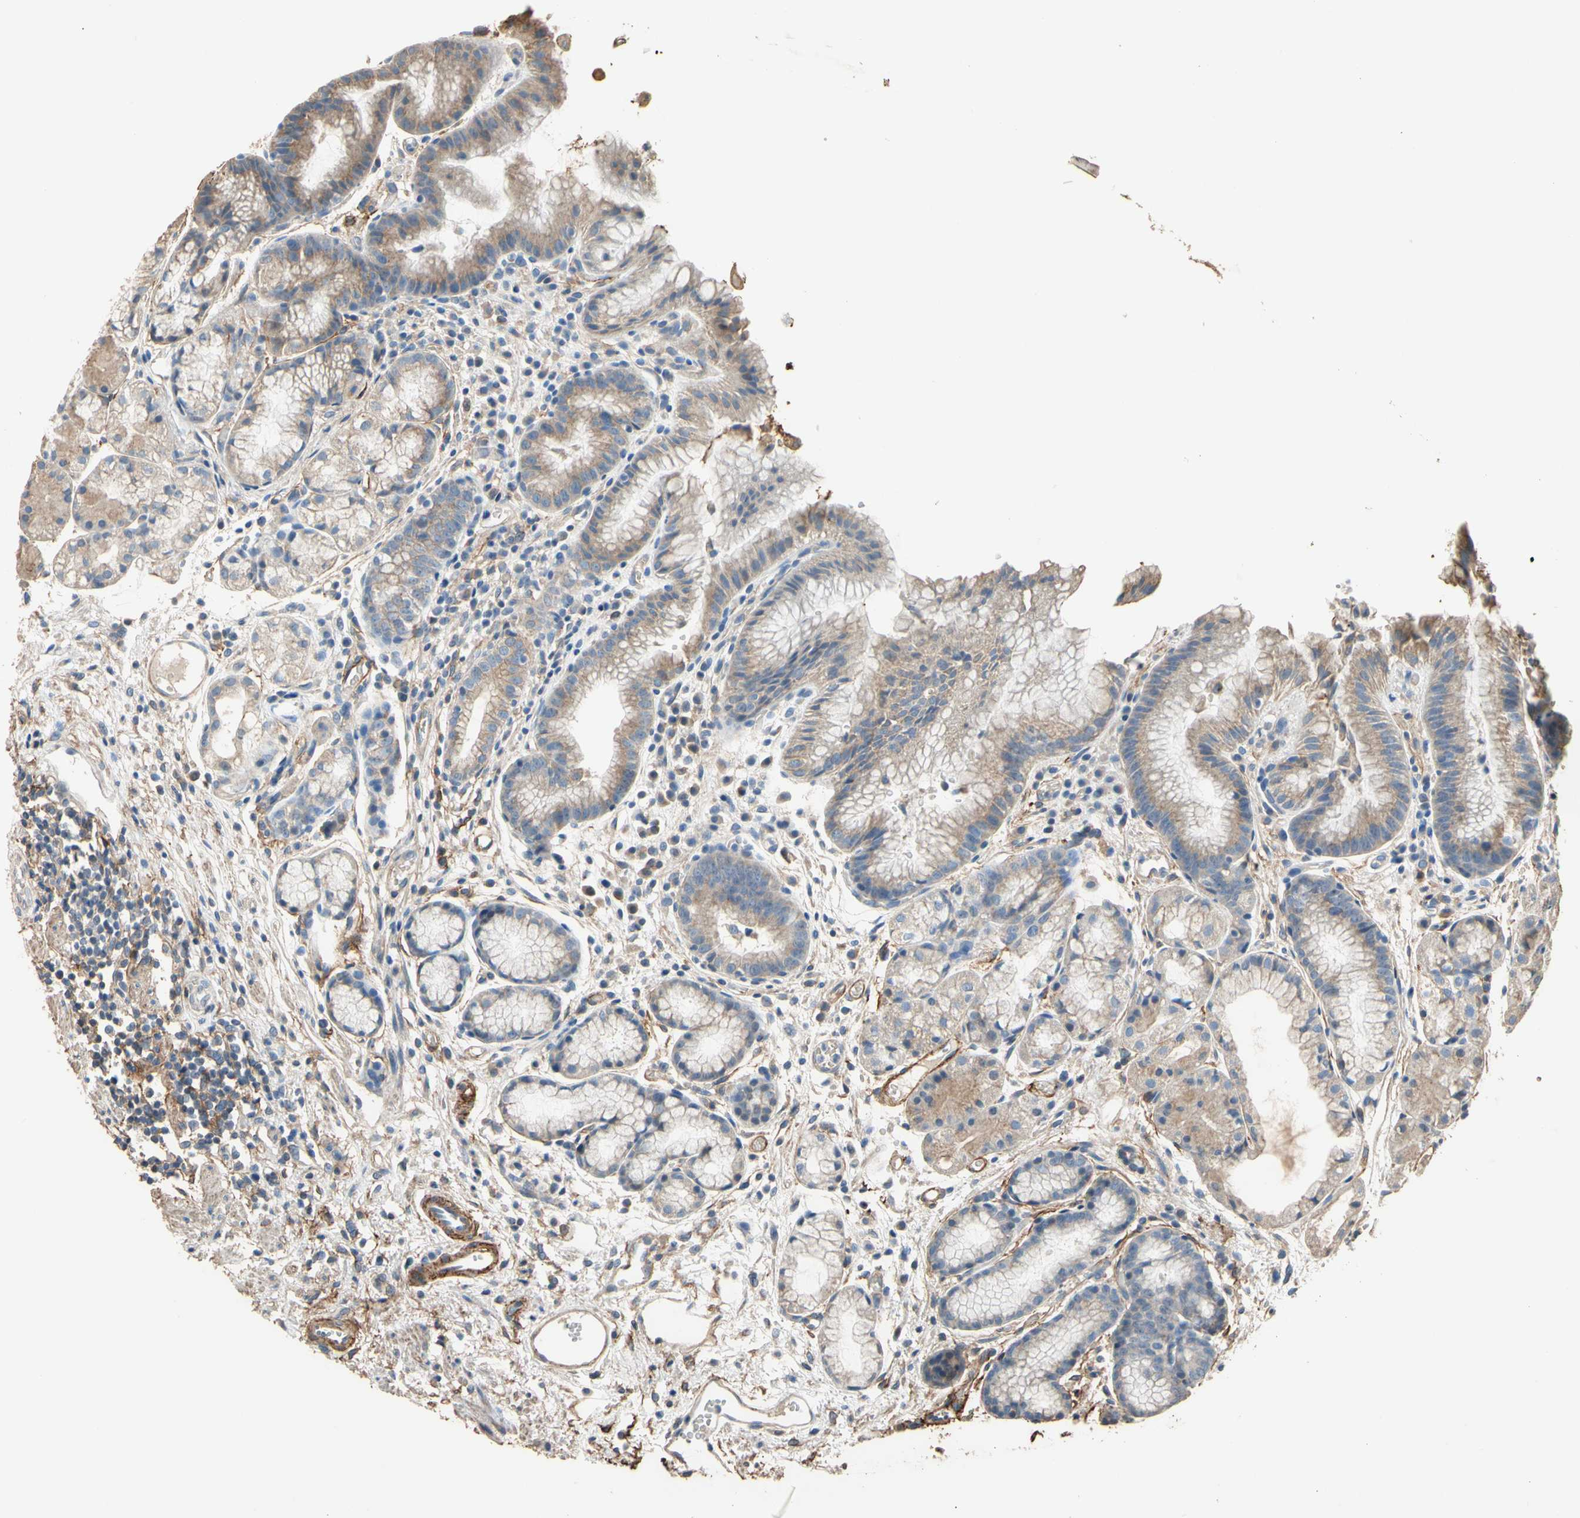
{"staining": {"intensity": "moderate", "quantity": "25%-75%", "location": "cytoplasmic/membranous"}, "tissue": "stomach", "cell_type": "Glandular cells", "image_type": "normal", "snomed": [{"axis": "morphology", "description": "Normal tissue, NOS"}, {"axis": "topography", "description": "Stomach, upper"}], "caption": "IHC of unremarkable stomach displays medium levels of moderate cytoplasmic/membranous staining in approximately 25%-75% of glandular cells. (IHC, brightfield microscopy, high magnification).", "gene": "SUSD2", "patient": {"sex": "male", "age": 72}}